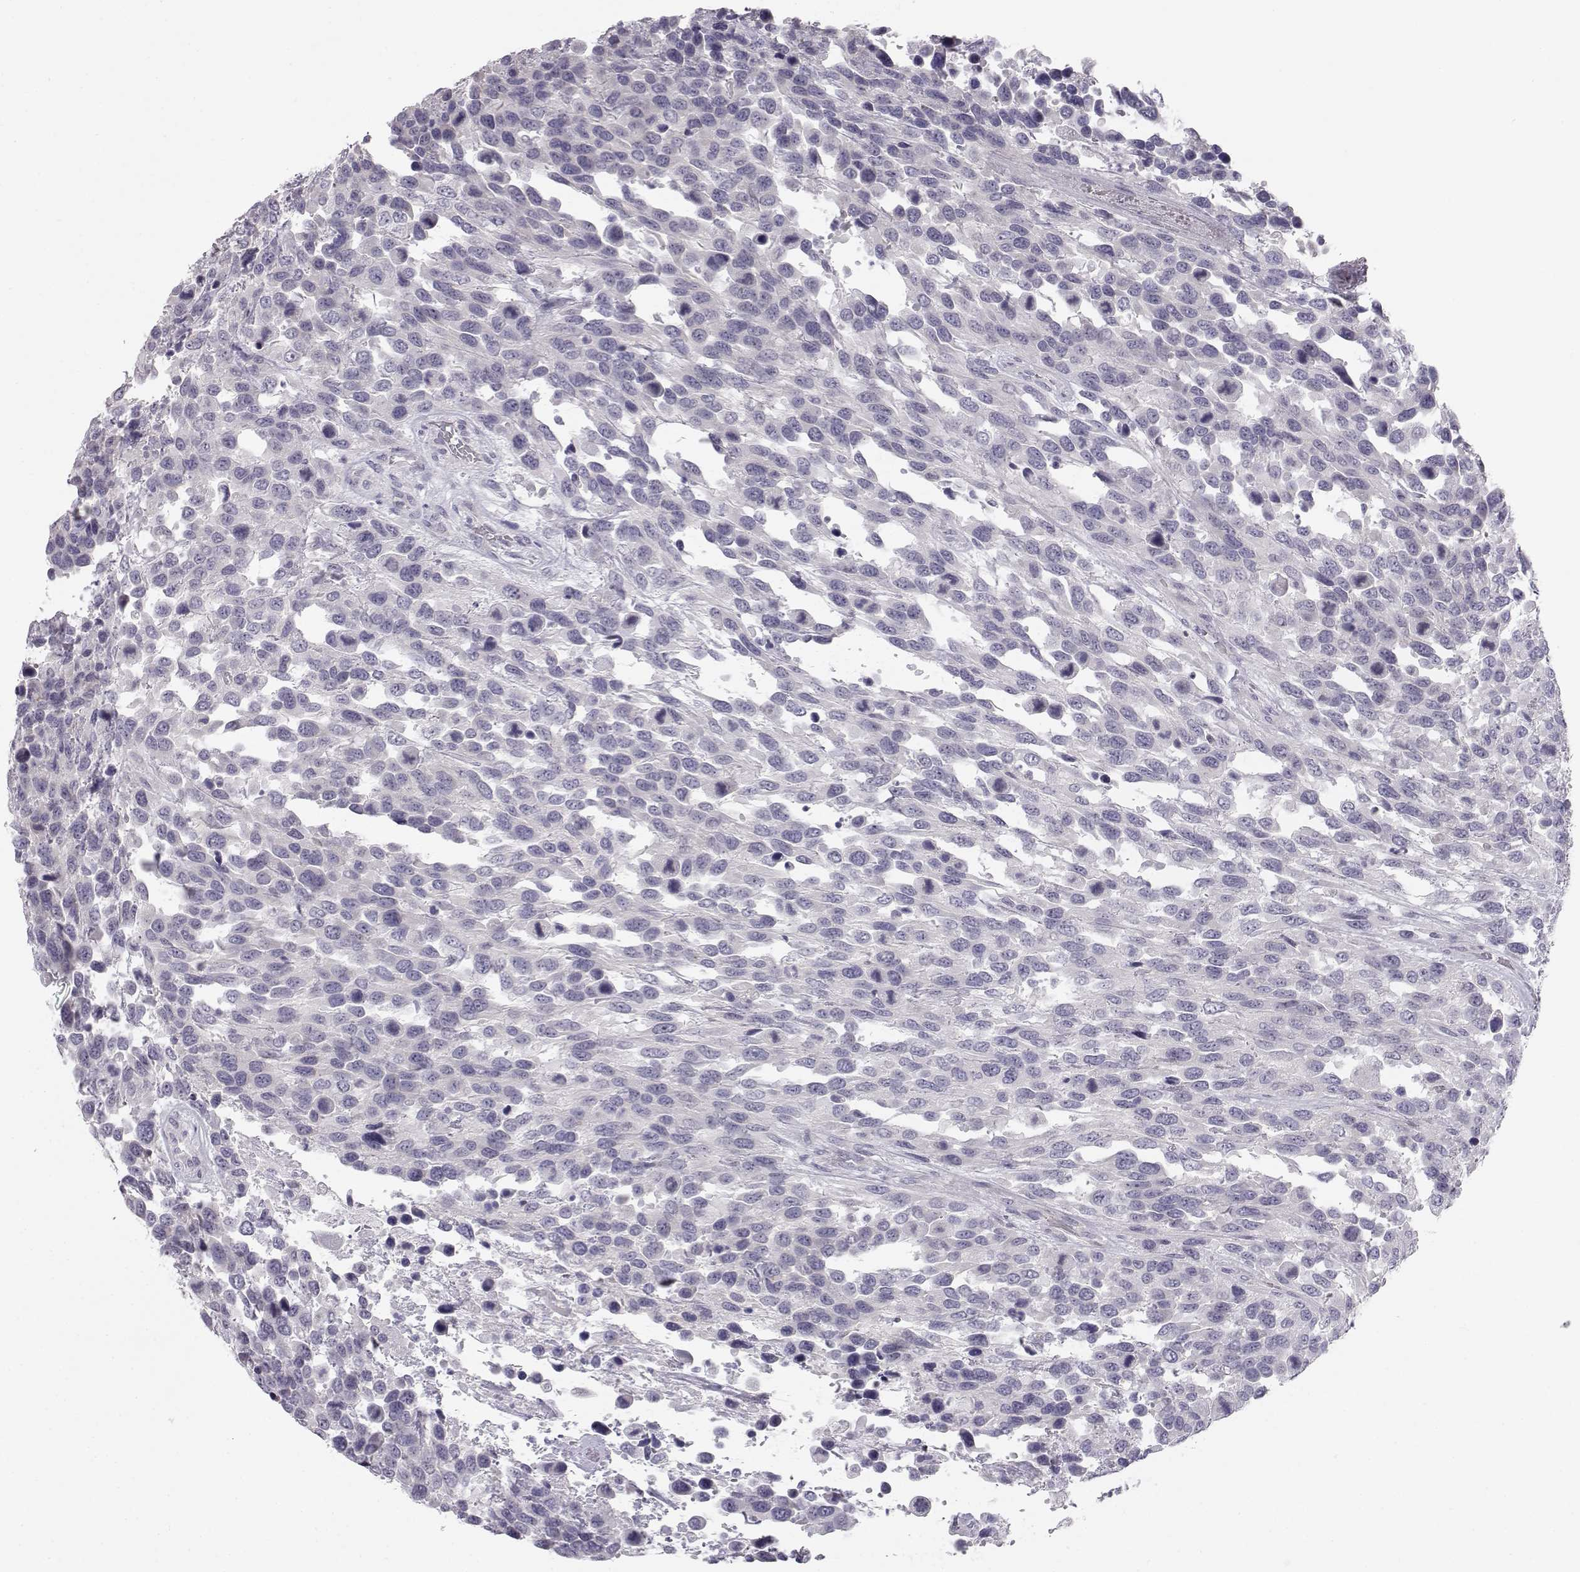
{"staining": {"intensity": "negative", "quantity": "none", "location": "none"}, "tissue": "urothelial cancer", "cell_type": "Tumor cells", "image_type": "cancer", "snomed": [{"axis": "morphology", "description": "Urothelial carcinoma, High grade"}, {"axis": "topography", "description": "Urinary bladder"}], "caption": "The image shows no staining of tumor cells in urothelial cancer.", "gene": "MYCBPAP", "patient": {"sex": "female", "age": 70}}